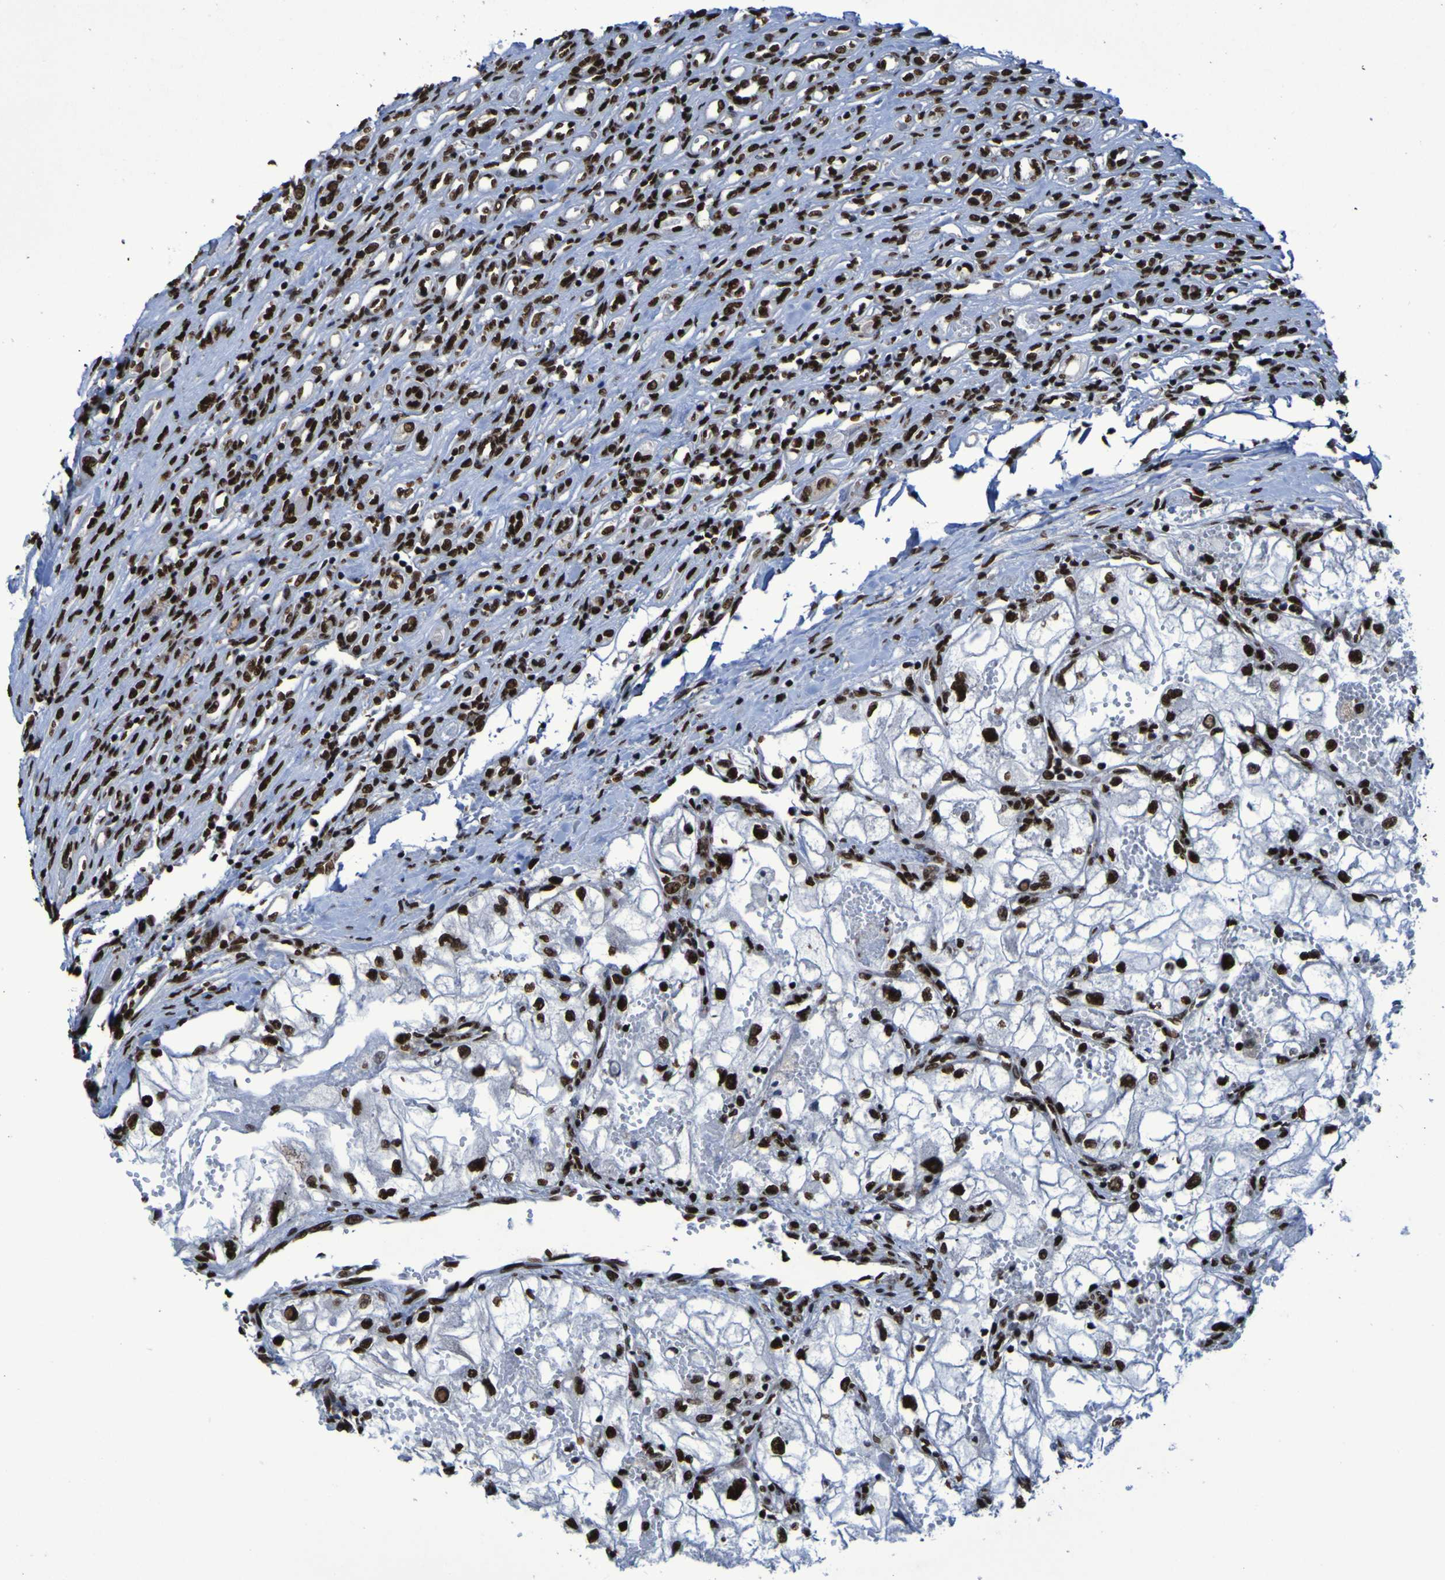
{"staining": {"intensity": "strong", "quantity": ">75%", "location": "nuclear"}, "tissue": "renal cancer", "cell_type": "Tumor cells", "image_type": "cancer", "snomed": [{"axis": "morphology", "description": "Adenocarcinoma, NOS"}, {"axis": "topography", "description": "Kidney"}], "caption": "Immunohistochemistry (IHC) (DAB (3,3'-diaminobenzidine)) staining of renal adenocarcinoma reveals strong nuclear protein positivity in about >75% of tumor cells.", "gene": "HNRNPR", "patient": {"sex": "female", "age": 70}}